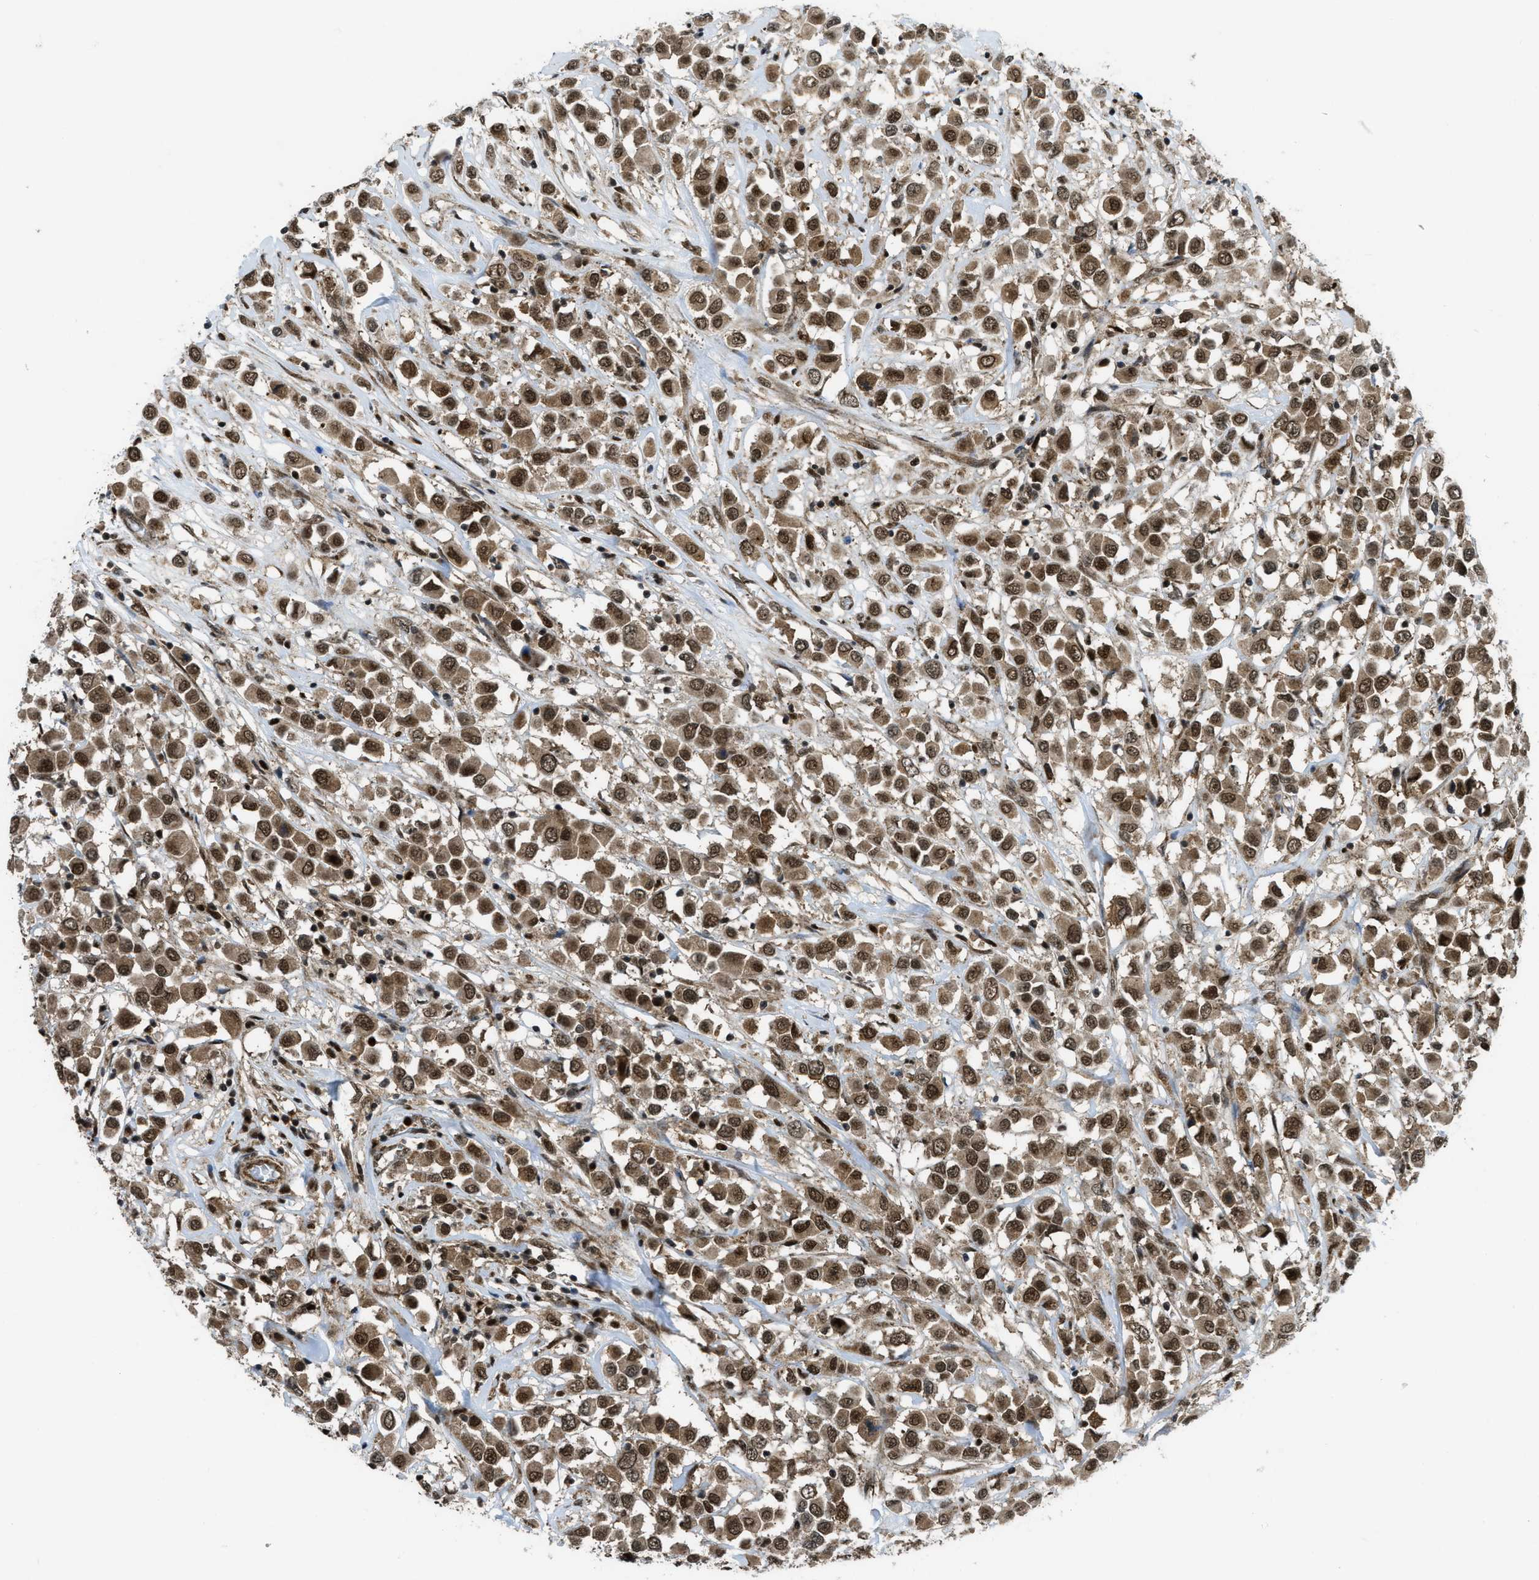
{"staining": {"intensity": "strong", "quantity": ">75%", "location": "cytoplasmic/membranous,nuclear"}, "tissue": "breast cancer", "cell_type": "Tumor cells", "image_type": "cancer", "snomed": [{"axis": "morphology", "description": "Duct carcinoma"}, {"axis": "topography", "description": "Breast"}], "caption": "Tumor cells demonstrate high levels of strong cytoplasmic/membranous and nuclear positivity in about >75% of cells in human breast cancer. (DAB = brown stain, brightfield microscopy at high magnification).", "gene": "TNPO1", "patient": {"sex": "female", "age": 61}}